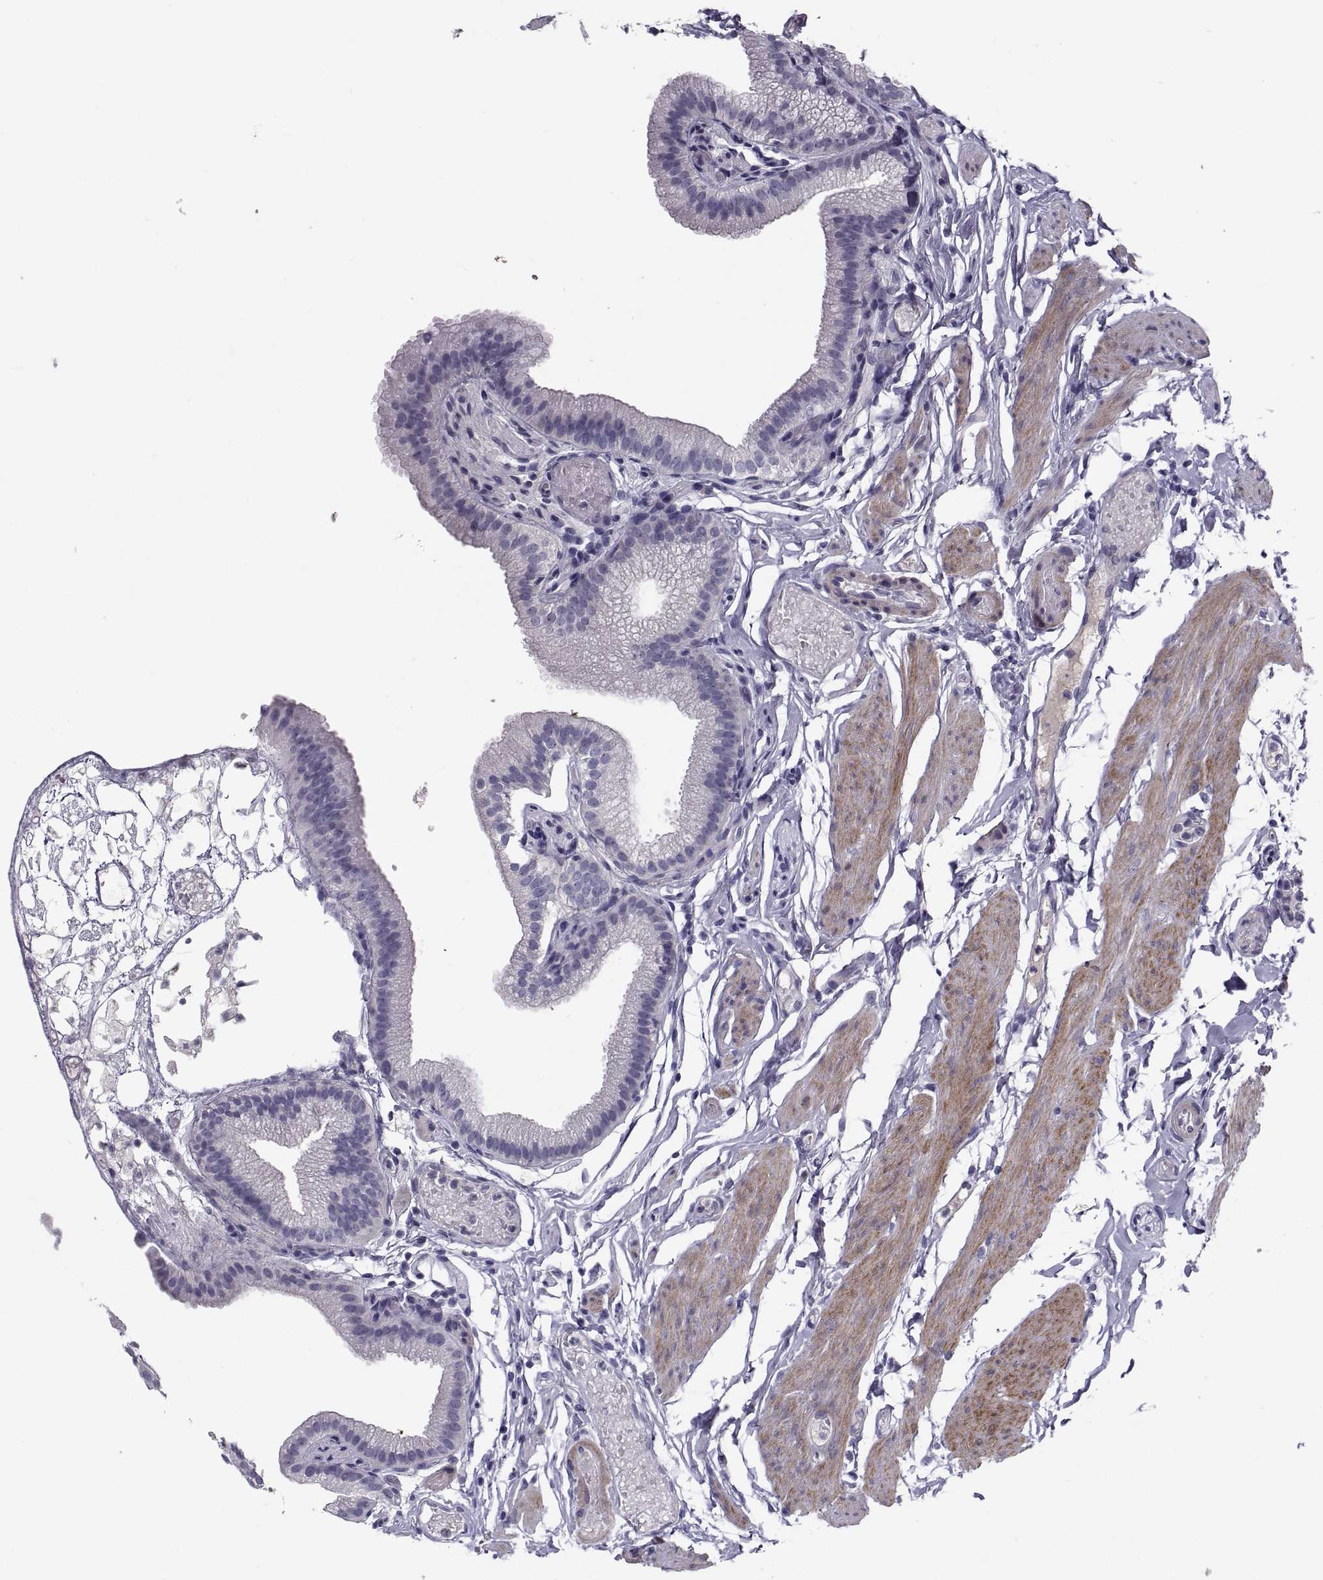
{"staining": {"intensity": "negative", "quantity": "none", "location": "none"}, "tissue": "gallbladder", "cell_type": "Glandular cells", "image_type": "normal", "snomed": [{"axis": "morphology", "description": "Normal tissue, NOS"}, {"axis": "topography", "description": "Gallbladder"}], "caption": "Immunohistochemistry (IHC) histopathology image of benign gallbladder: gallbladder stained with DAB (3,3'-diaminobenzidine) demonstrates no significant protein expression in glandular cells. (Brightfield microscopy of DAB (3,3'-diaminobenzidine) immunohistochemistry (IHC) at high magnification).", "gene": "PDZRN4", "patient": {"sex": "female", "age": 45}}